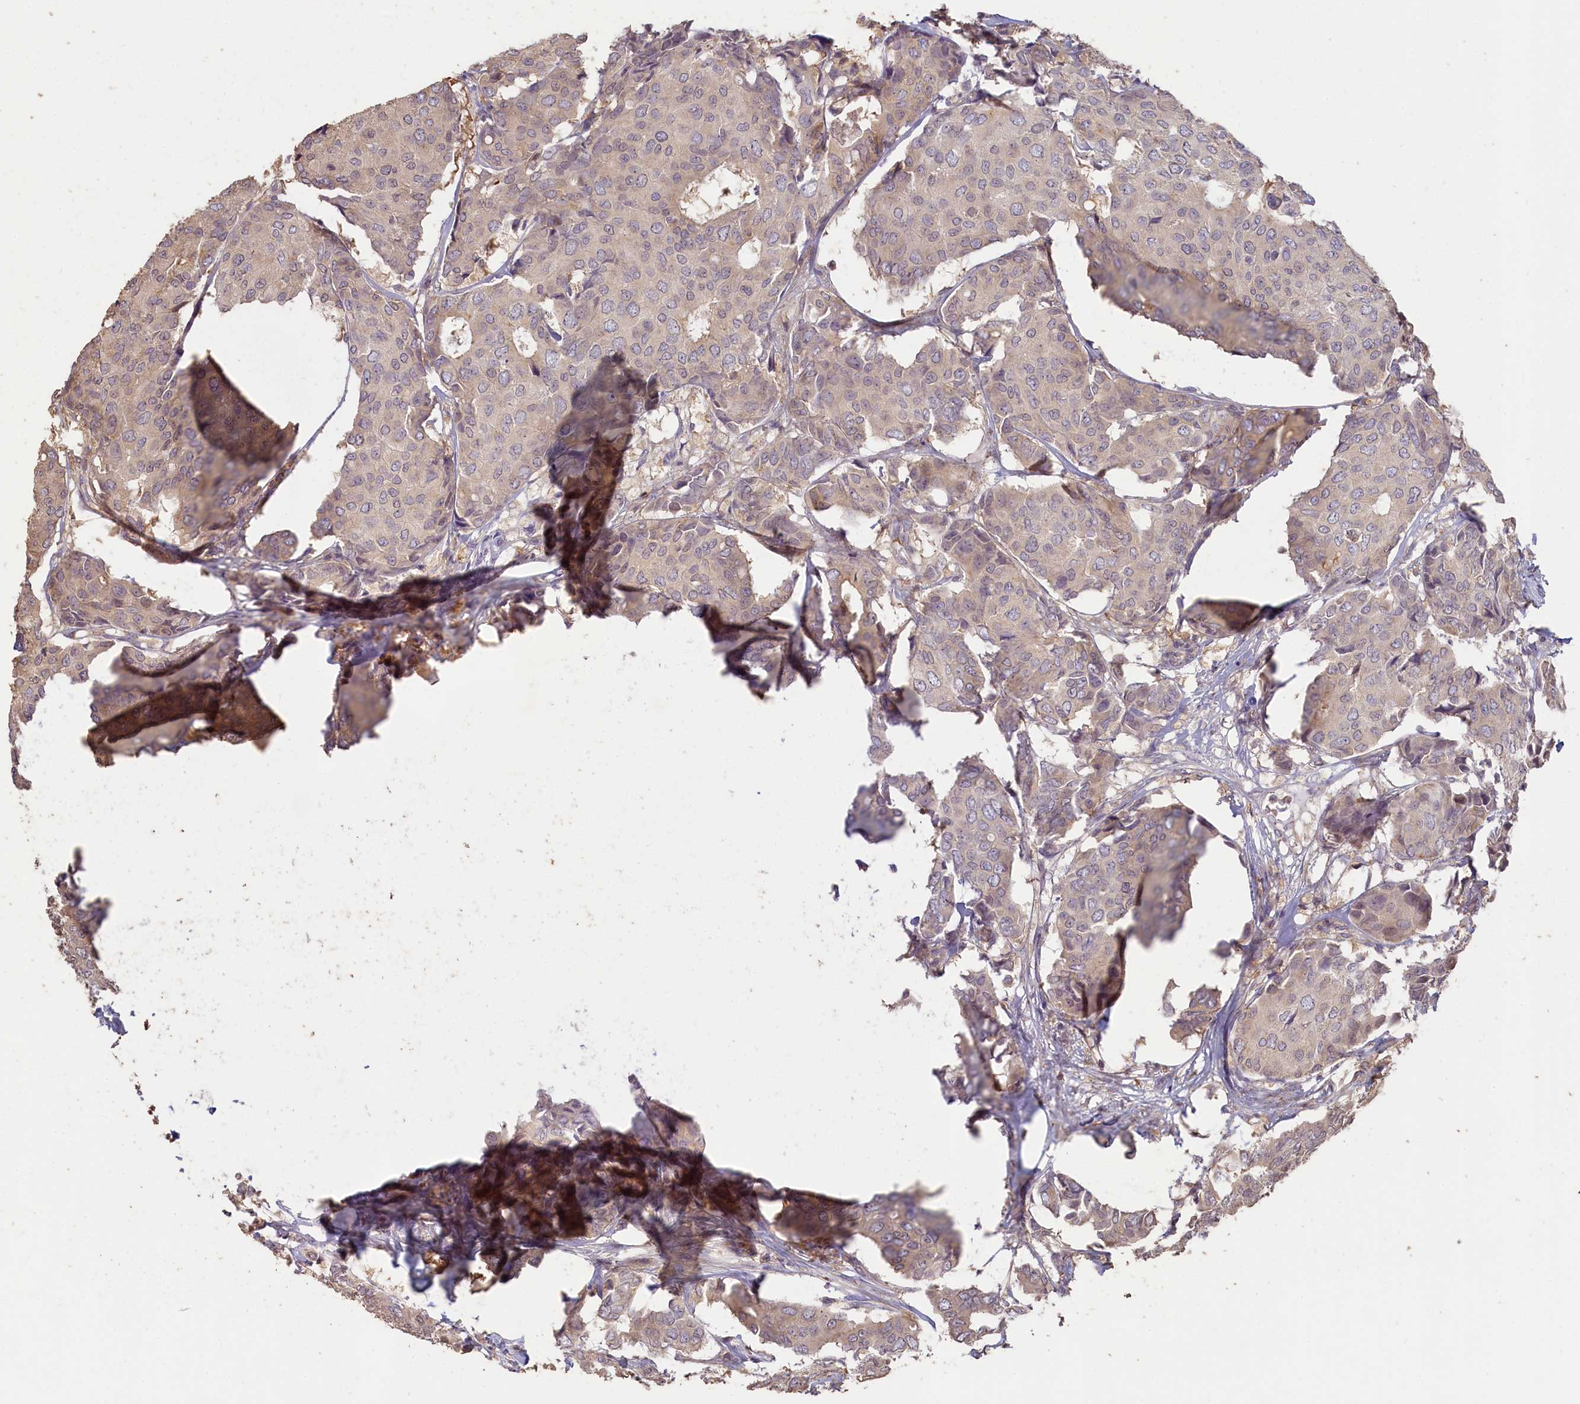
{"staining": {"intensity": "weak", "quantity": "<25%", "location": "cytoplasmic/membranous"}, "tissue": "breast cancer", "cell_type": "Tumor cells", "image_type": "cancer", "snomed": [{"axis": "morphology", "description": "Duct carcinoma"}, {"axis": "topography", "description": "Breast"}], "caption": "This is an IHC photomicrograph of breast cancer (infiltrating ductal carcinoma). There is no expression in tumor cells.", "gene": "MADD", "patient": {"sex": "female", "age": 75}}